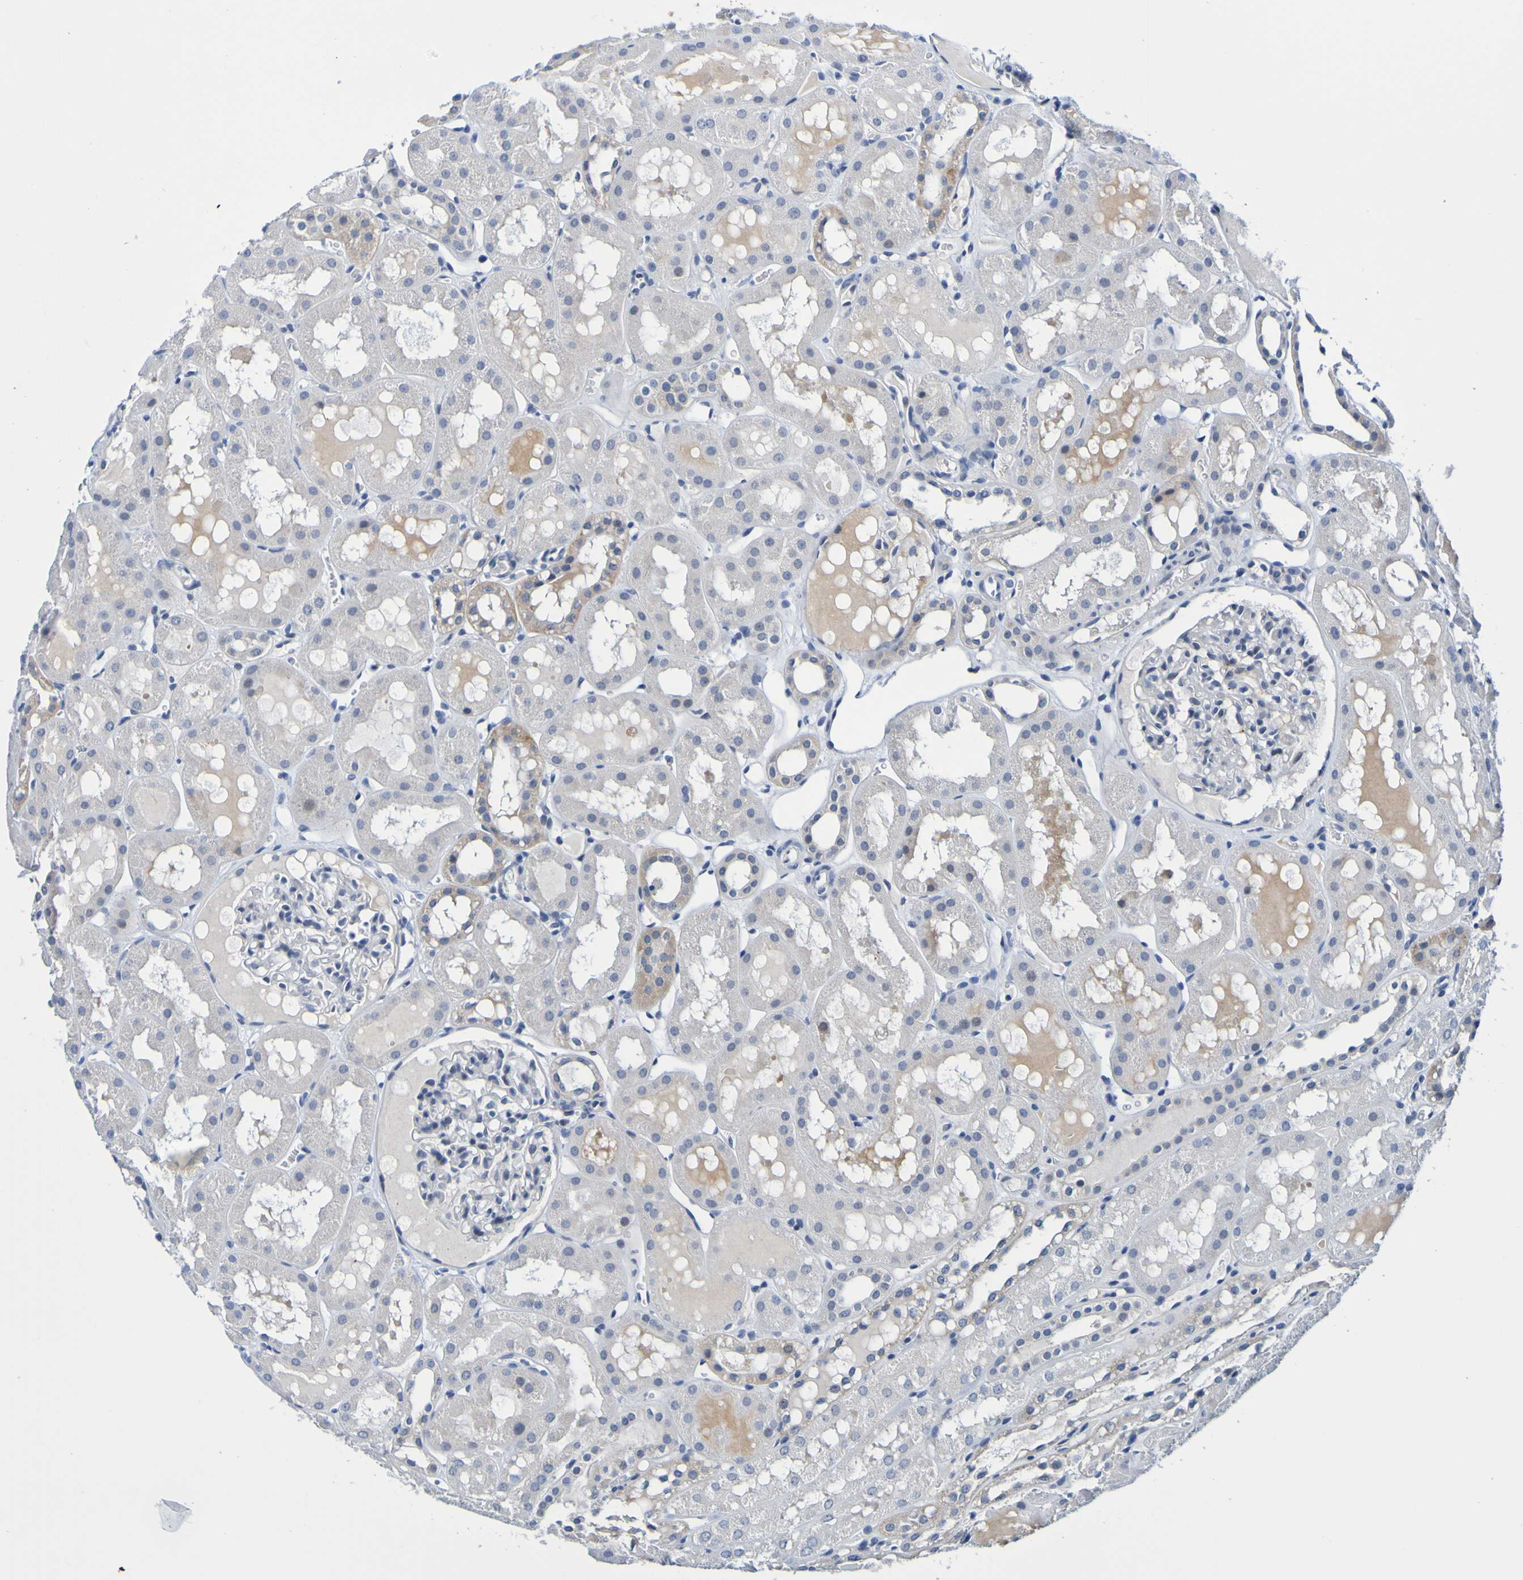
{"staining": {"intensity": "negative", "quantity": "none", "location": "none"}, "tissue": "kidney", "cell_type": "Cells in glomeruli", "image_type": "normal", "snomed": [{"axis": "morphology", "description": "Normal tissue, NOS"}, {"axis": "topography", "description": "Kidney"}, {"axis": "topography", "description": "Urinary bladder"}], "caption": "Immunohistochemistry photomicrograph of normal kidney: kidney stained with DAB (3,3'-diaminobenzidine) reveals no significant protein positivity in cells in glomeruli. (DAB immunohistochemistry (IHC), high magnification).", "gene": "VMA21", "patient": {"sex": "male", "age": 16}}